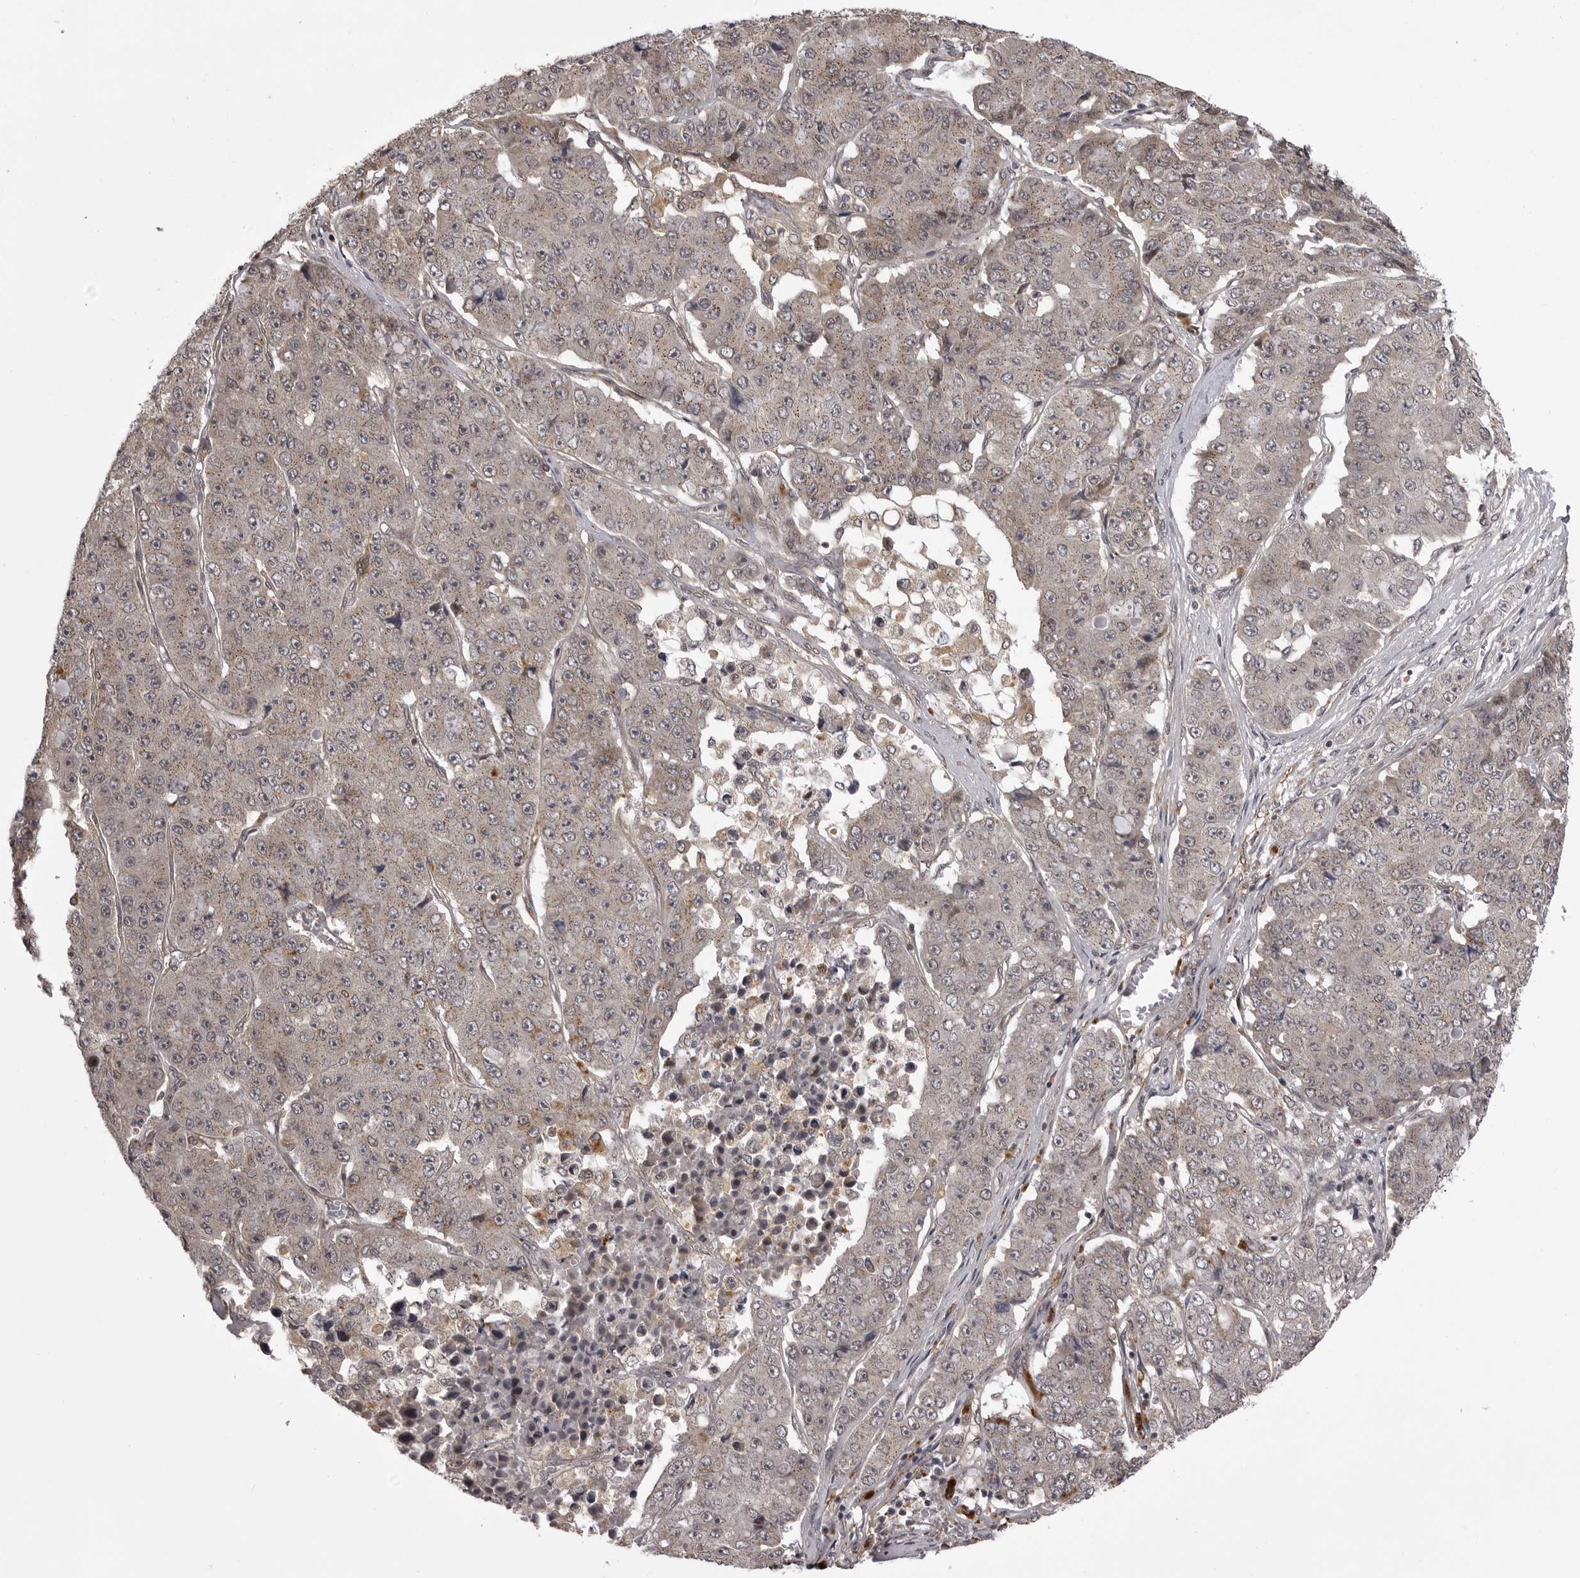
{"staining": {"intensity": "weak", "quantity": "<25%", "location": "cytoplasmic/membranous"}, "tissue": "pancreatic cancer", "cell_type": "Tumor cells", "image_type": "cancer", "snomed": [{"axis": "morphology", "description": "Adenocarcinoma, NOS"}, {"axis": "topography", "description": "Pancreas"}], "caption": "Immunohistochemical staining of pancreatic cancer displays no significant expression in tumor cells.", "gene": "SNX16", "patient": {"sex": "male", "age": 50}}